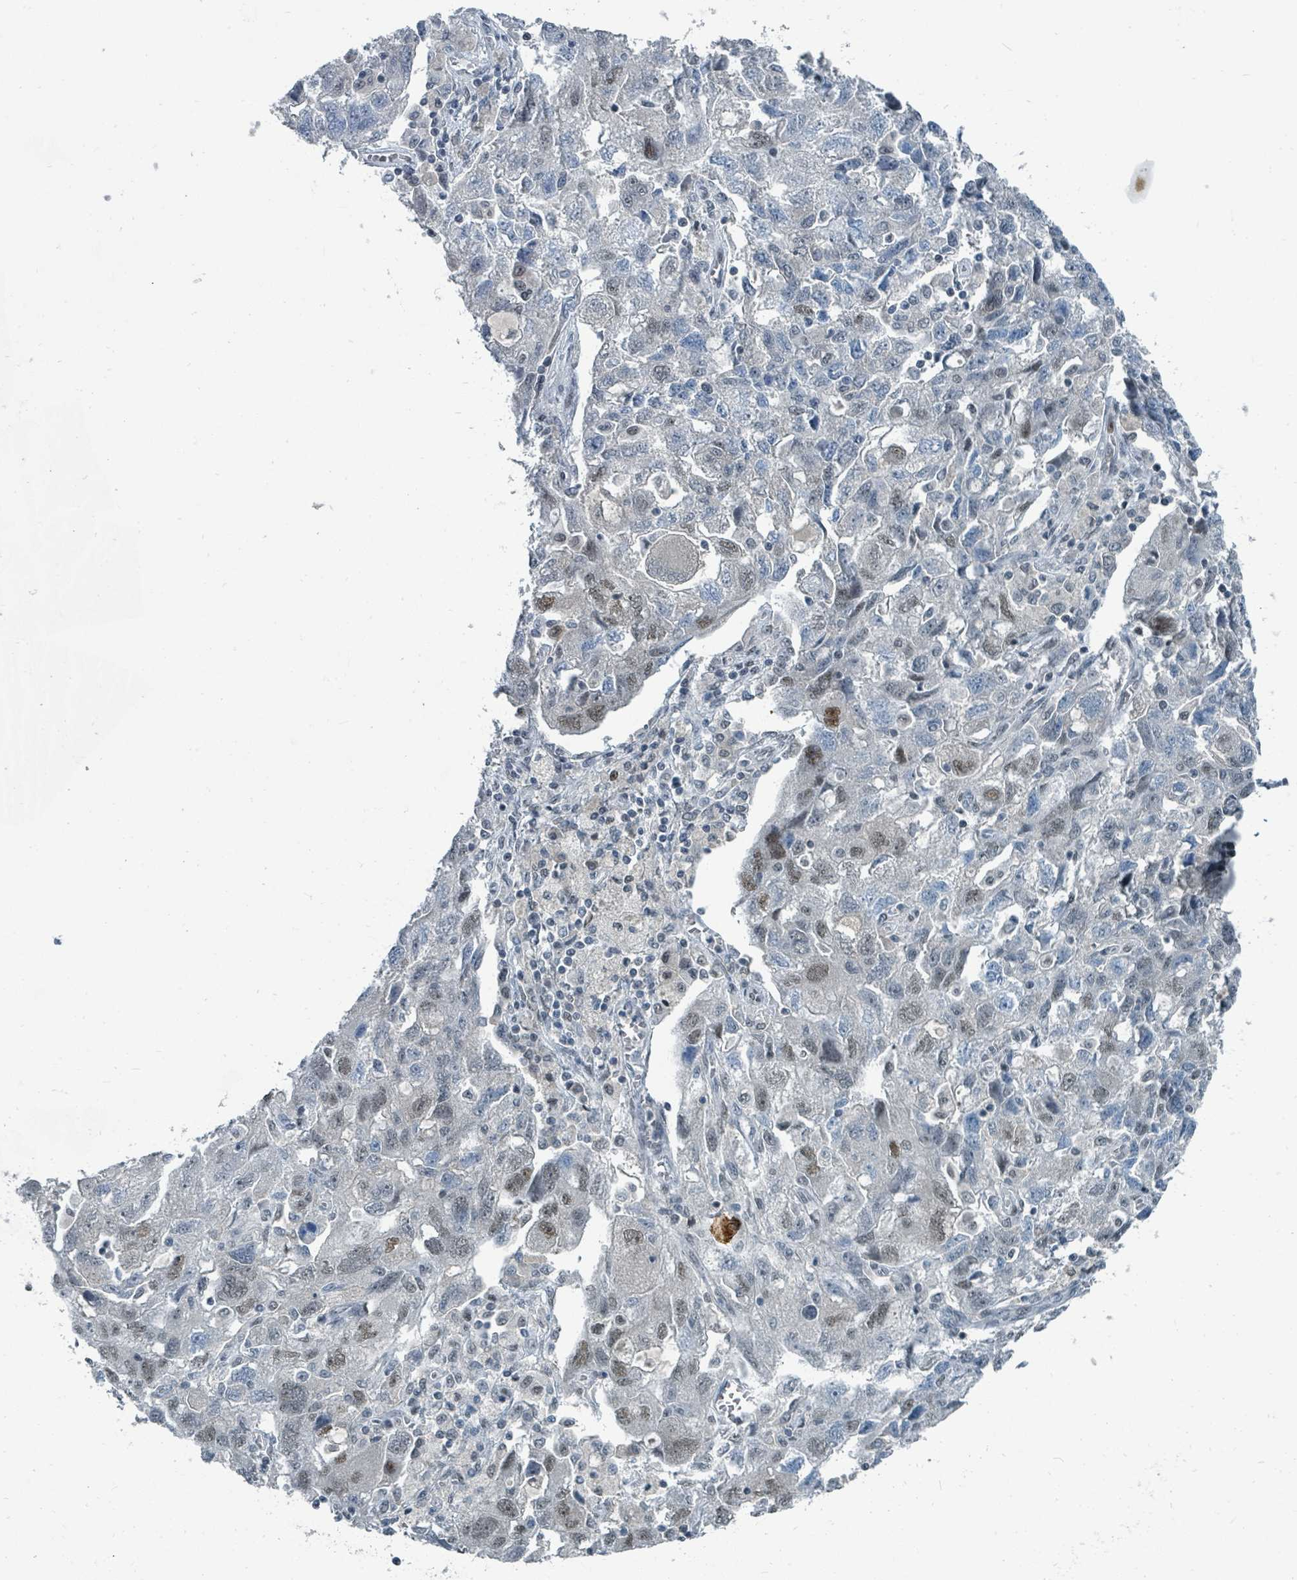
{"staining": {"intensity": "weak", "quantity": "25%-75%", "location": "nuclear"}, "tissue": "ovarian cancer", "cell_type": "Tumor cells", "image_type": "cancer", "snomed": [{"axis": "morphology", "description": "Carcinoma, NOS"}, {"axis": "morphology", "description": "Cystadenocarcinoma, serous, NOS"}, {"axis": "topography", "description": "Ovary"}], "caption": "Tumor cells exhibit low levels of weak nuclear expression in approximately 25%-75% of cells in serous cystadenocarcinoma (ovarian).", "gene": "UCK1", "patient": {"sex": "female", "age": 69}}